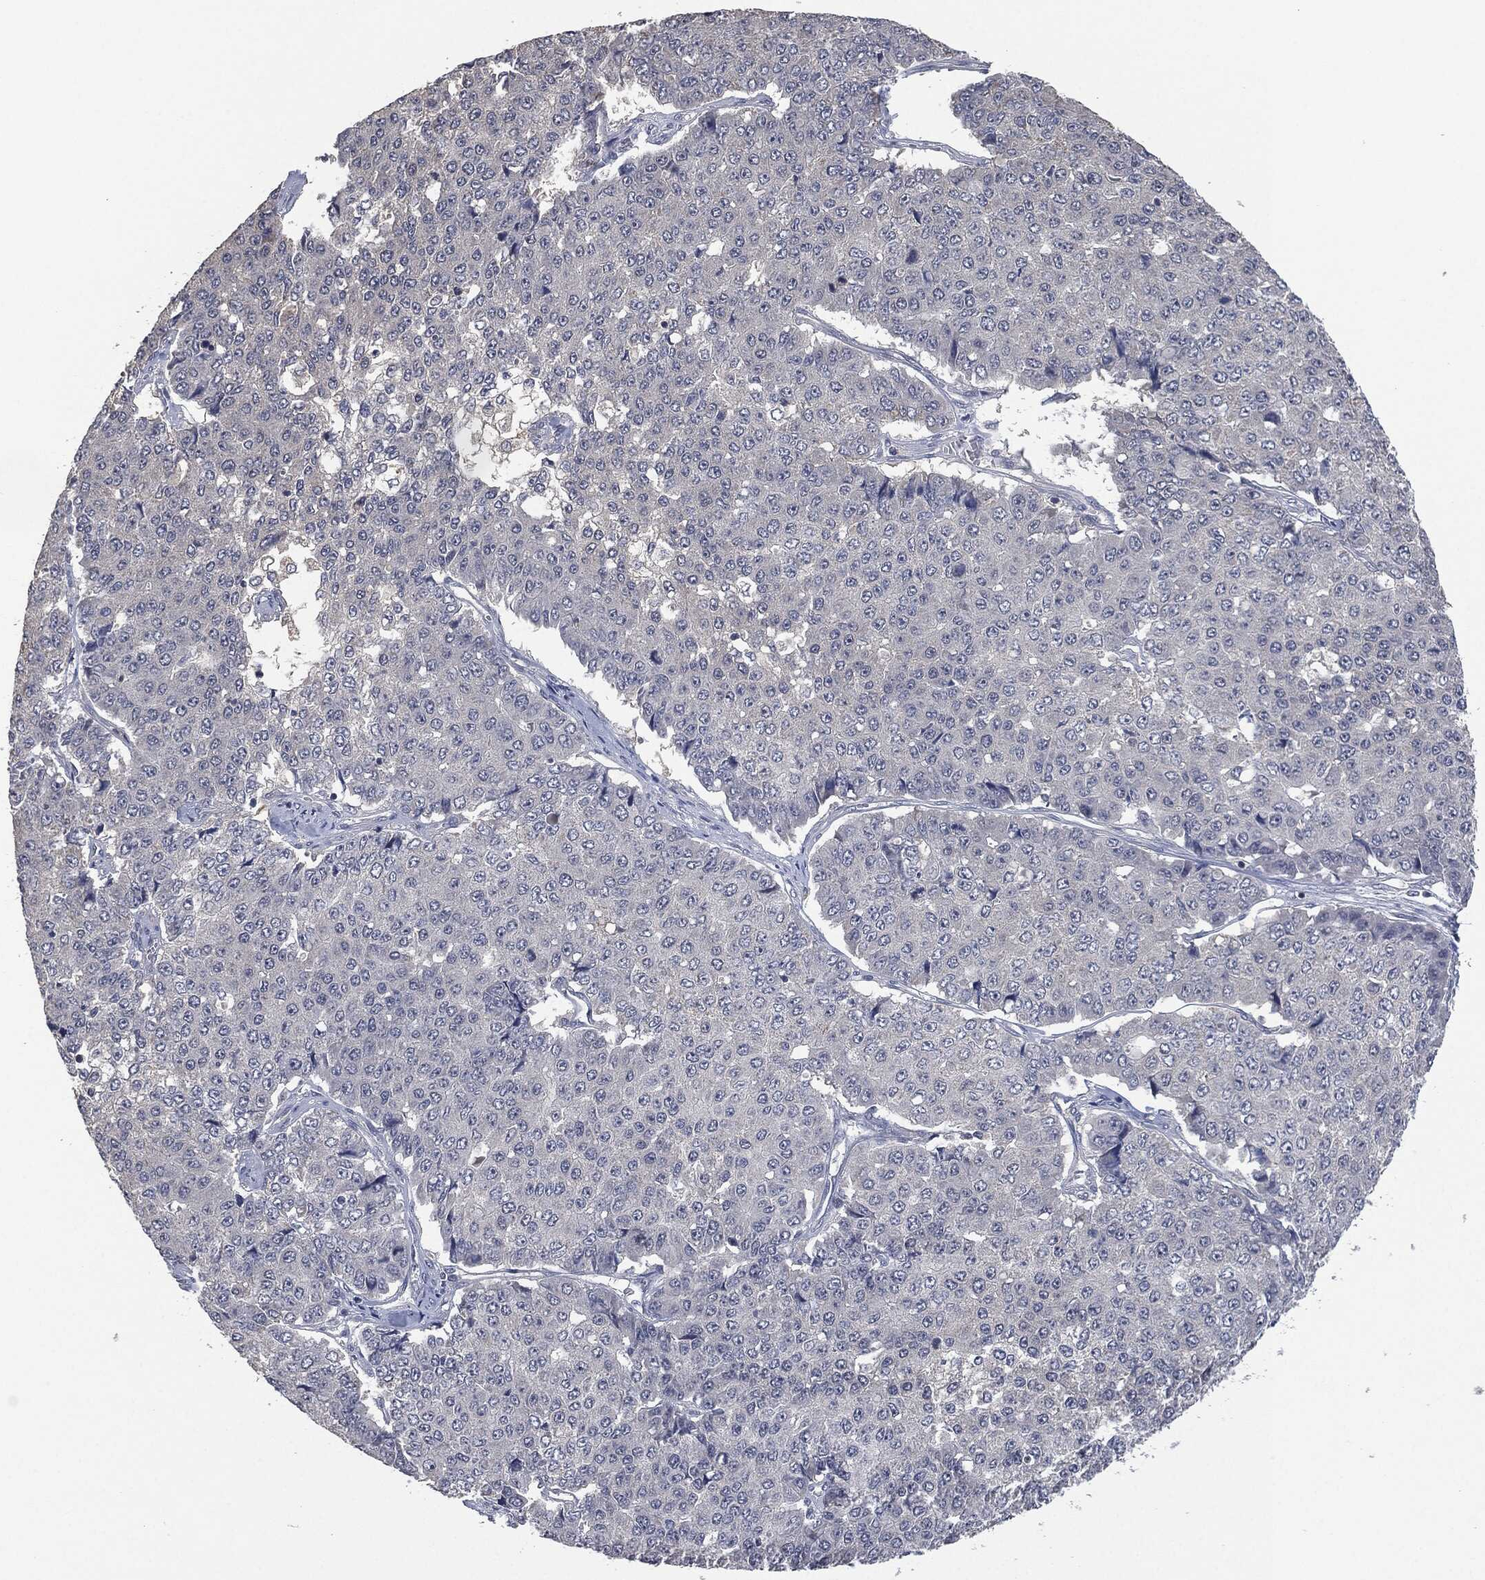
{"staining": {"intensity": "negative", "quantity": "none", "location": "none"}, "tissue": "pancreatic cancer", "cell_type": "Tumor cells", "image_type": "cancer", "snomed": [{"axis": "morphology", "description": "Normal tissue, NOS"}, {"axis": "morphology", "description": "Adenocarcinoma, NOS"}, {"axis": "topography", "description": "Pancreas"}, {"axis": "topography", "description": "Duodenum"}], "caption": "High magnification brightfield microscopy of pancreatic adenocarcinoma stained with DAB (brown) and counterstained with hematoxylin (blue): tumor cells show no significant staining.", "gene": "IL1RN", "patient": {"sex": "male", "age": 50}}